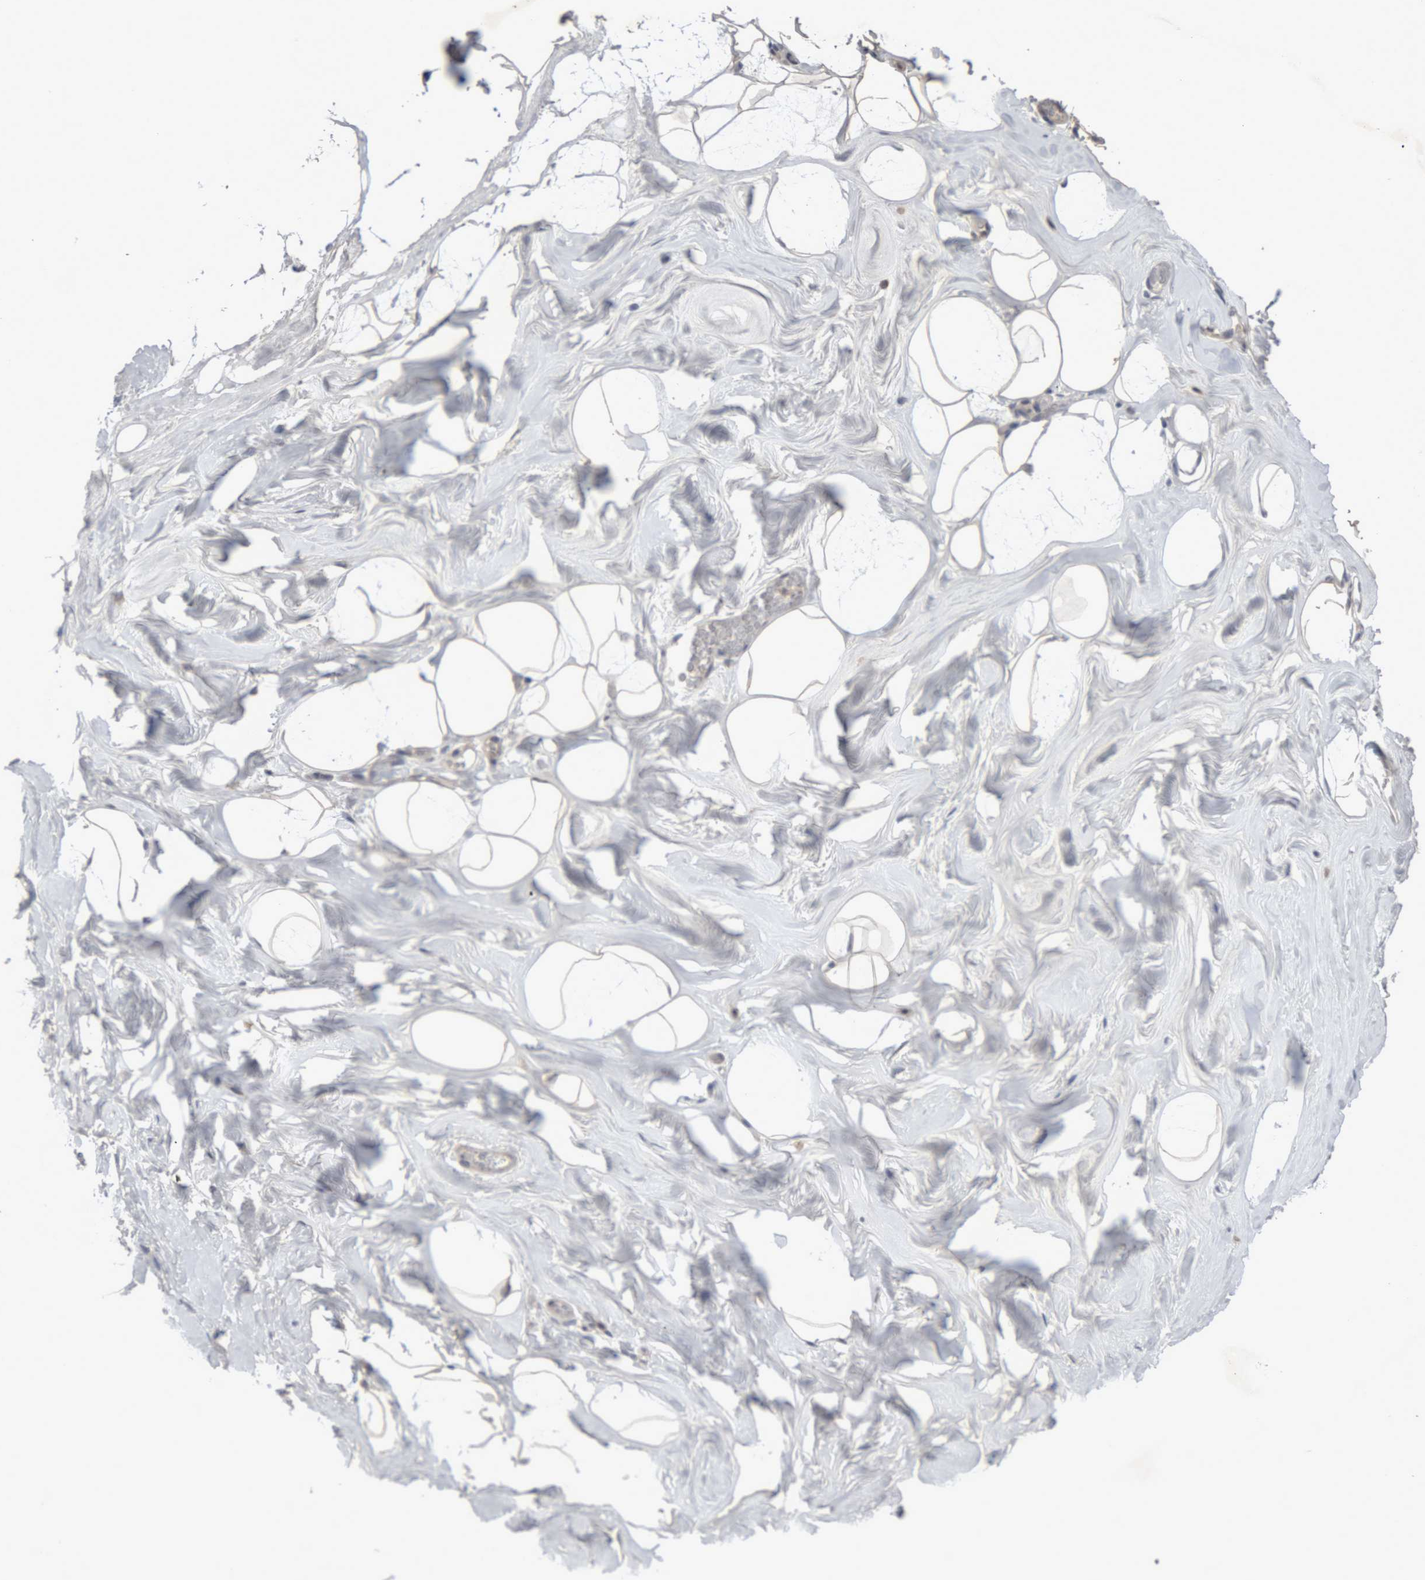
{"staining": {"intensity": "weak", "quantity": ">75%", "location": "cytoplasmic/membranous"}, "tissue": "adipose tissue", "cell_type": "Adipocytes", "image_type": "normal", "snomed": [{"axis": "morphology", "description": "Normal tissue, NOS"}, {"axis": "morphology", "description": "Fibrosis, NOS"}, {"axis": "topography", "description": "Breast"}, {"axis": "topography", "description": "Adipose tissue"}], "caption": "DAB immunohistochemical staining of unremarkable adipose tissue demonstrates weak cytoplasmic/membranous protein staining in about >75% of adipocytes. (DAB IHC, brown staining for protein, blue staining for nuclei).", "gene": "NFATC2", "patient": {"sex": "female", "age": 39}}